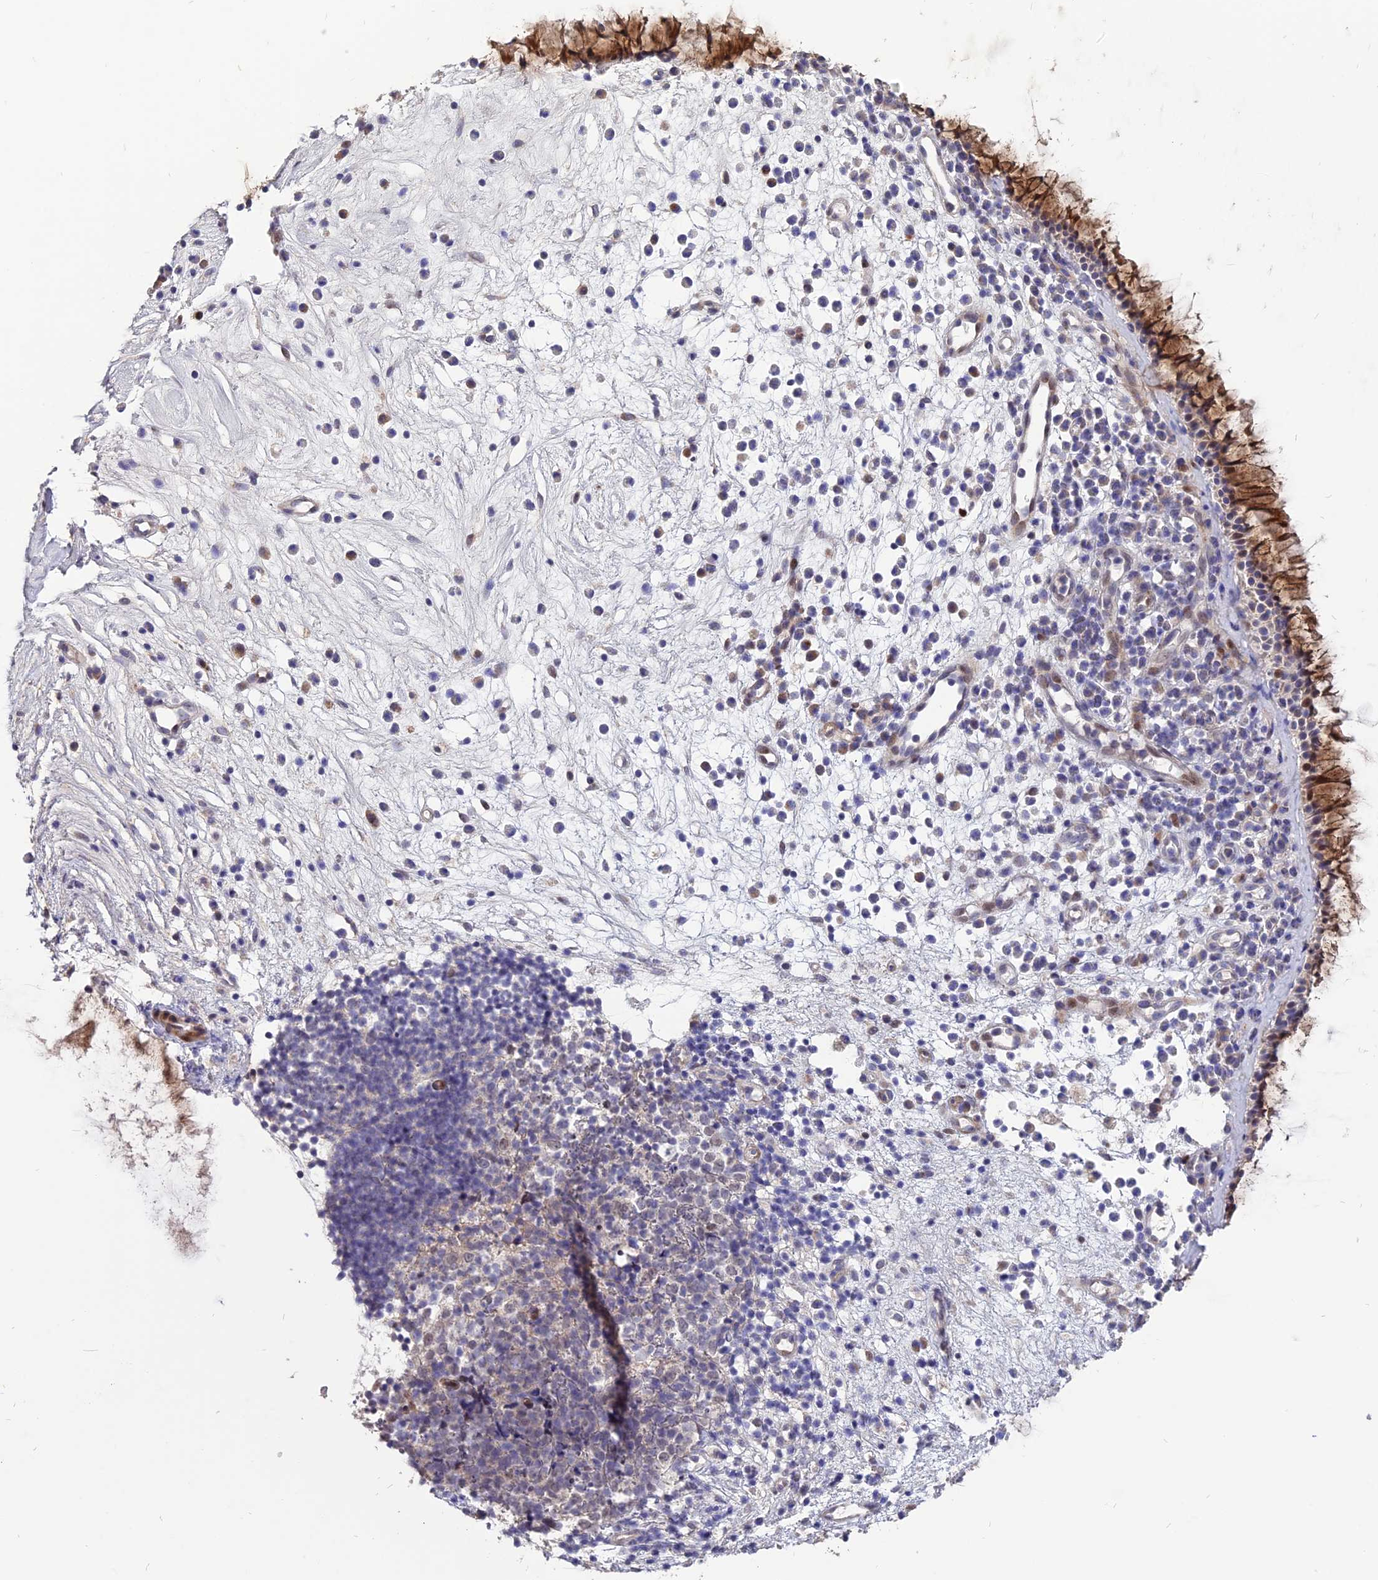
{"staining": {"intensity": "moderate", "quantity": "<25%", "location": "cytoplasmic/membranous"}, "tissue": "nasopharynx", "cell_type": "Respiratory epithelial cells", "image_type": "normal", "snomed": [{"axis": "morphology", "description": "Normal tissue, NOS"}, {"axis": "morphology", "description": "Inflammation, NOS"}, {"axis": "topography", "description": "Nasopharynx"}], "caption": "Protein expression analysis of normal human nasopharynx reveals moderate cytoplasmic/membranous staining in approximately <25% of respiratory epithelial cells. The staining was performed using DAB (3,3'-diaminobenzidine) to visualize the protein expression in brown, while the nuclei were stained in blue with hematoxylin (Magnification: 20x).", "gene": "TMEM263", "patient": {"sex": "male", "age": 70}}